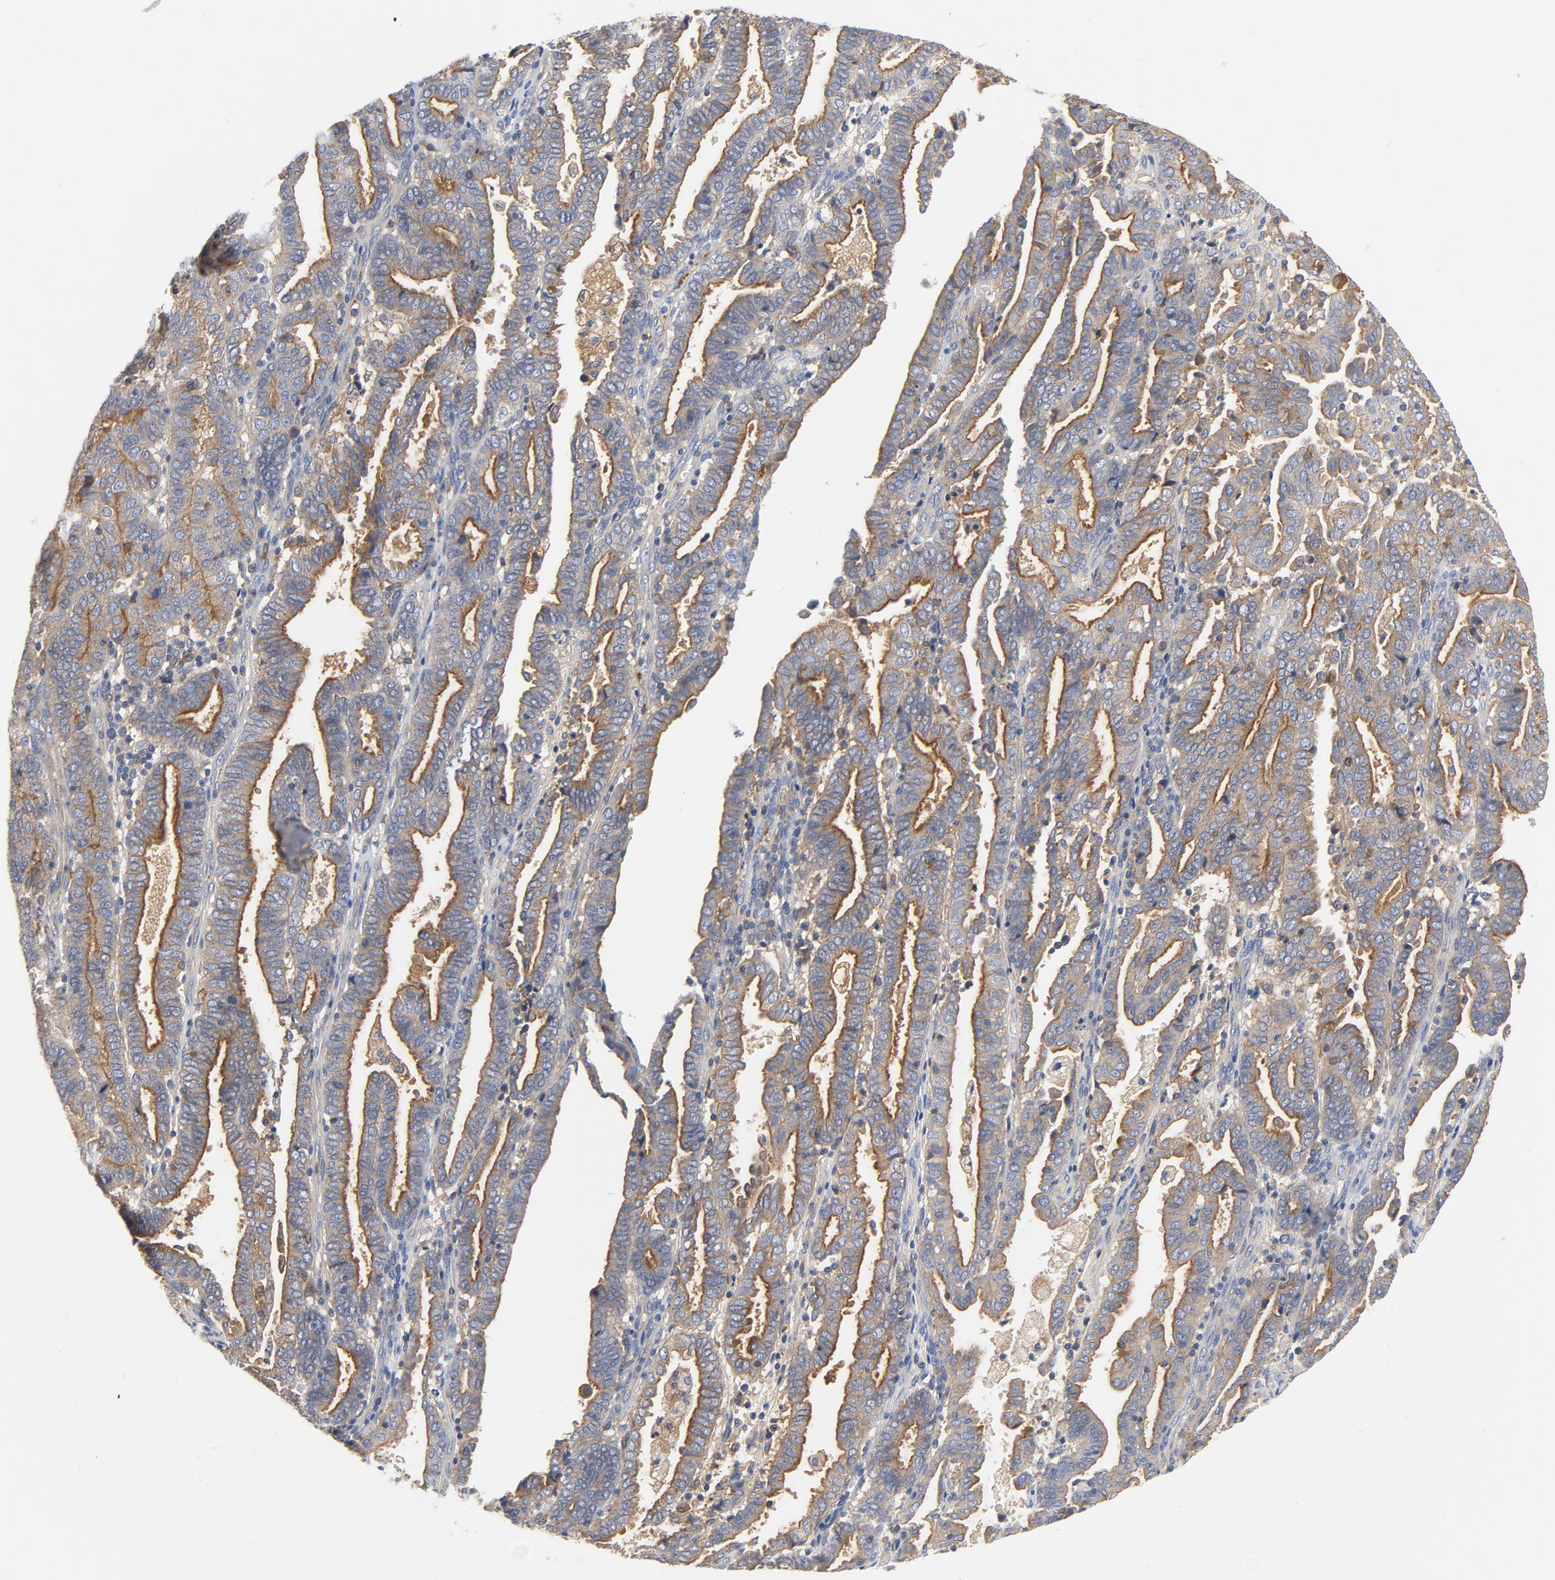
{"staining": {"intensity": "weak", "quantity": ">75%", "location": "cytoplasmic/membranous"}, "tissue": "endometrial cancer", "cell_type": "Tumor cells", "image_type": "cancer", "snomed": [{"axis": "morphology", "description": "Adenocarcinoma, NOS"}, {"axis": "topography", "description": "Uterus"}], "caption": "Protein expression analysis of endometrial adenocarcinoma reveals weak cytoplasmic/membranous positivity in about >75% of tumor cells.", "gene": "SRC", "patient": {"sex": "female", "age": 83}}